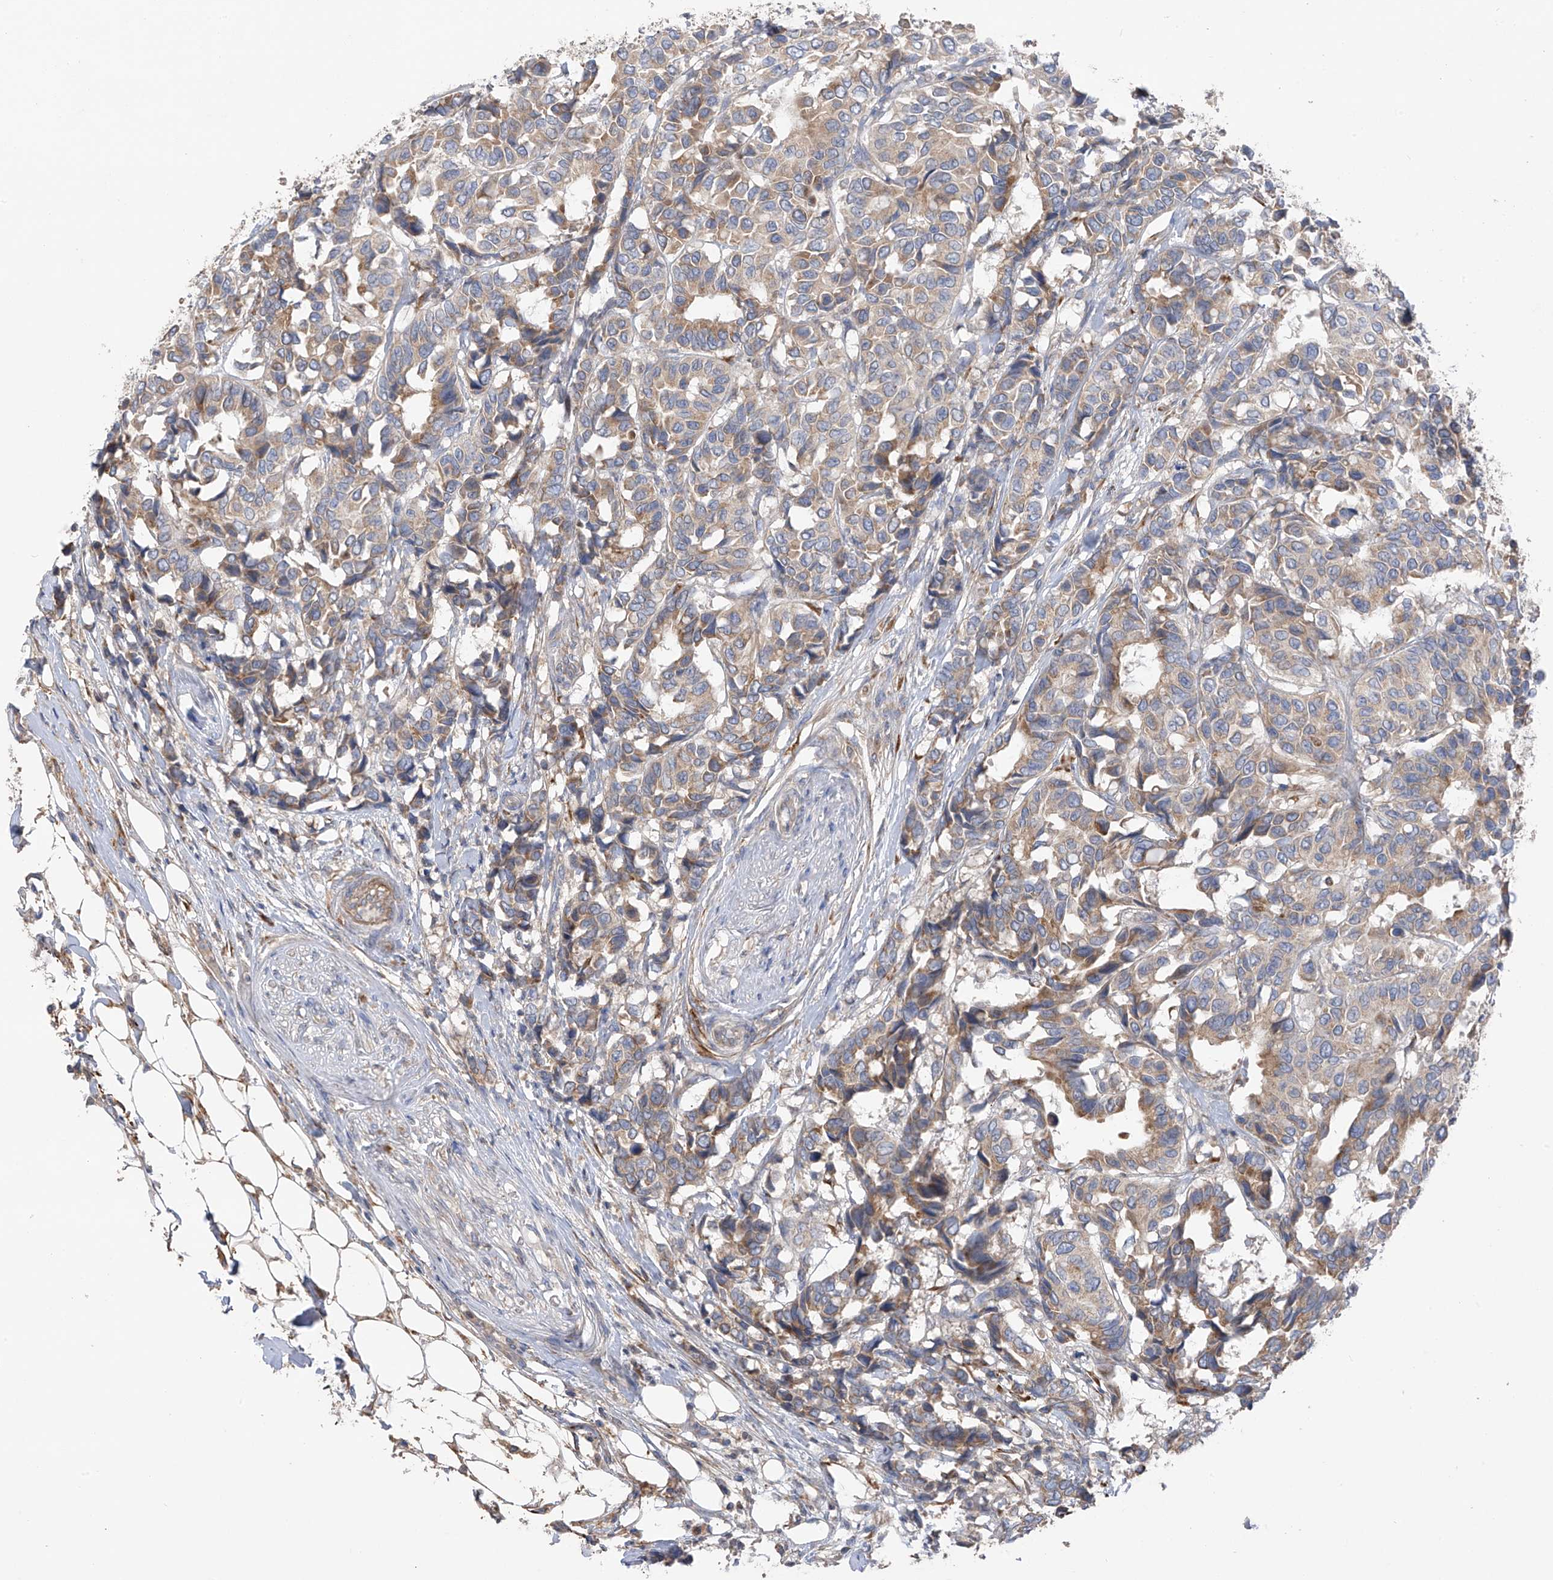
{"staining": {"intensity": "moderate", "quantity": "25%-75%", "location": "cytoplasmic/membranous"}, "tissue": "breast cancer", "cell_type": "Tumor cells", "image_type": "cancer", "snomed": [{"axis": "morphology", "description": "Duct carcinoma"}, {"axis": "topography", "description": "Breast"}], "caption": "Breast infiltrating ductal carcinoma tissue demonstrates moderate cytoplasmic/membranous staining in about 25%-75% of tumor cells (IHC, brightfield microscopy, high magnification).", "gene": "GALNTL6", "patient": {"sex": "female", "age": 87}}